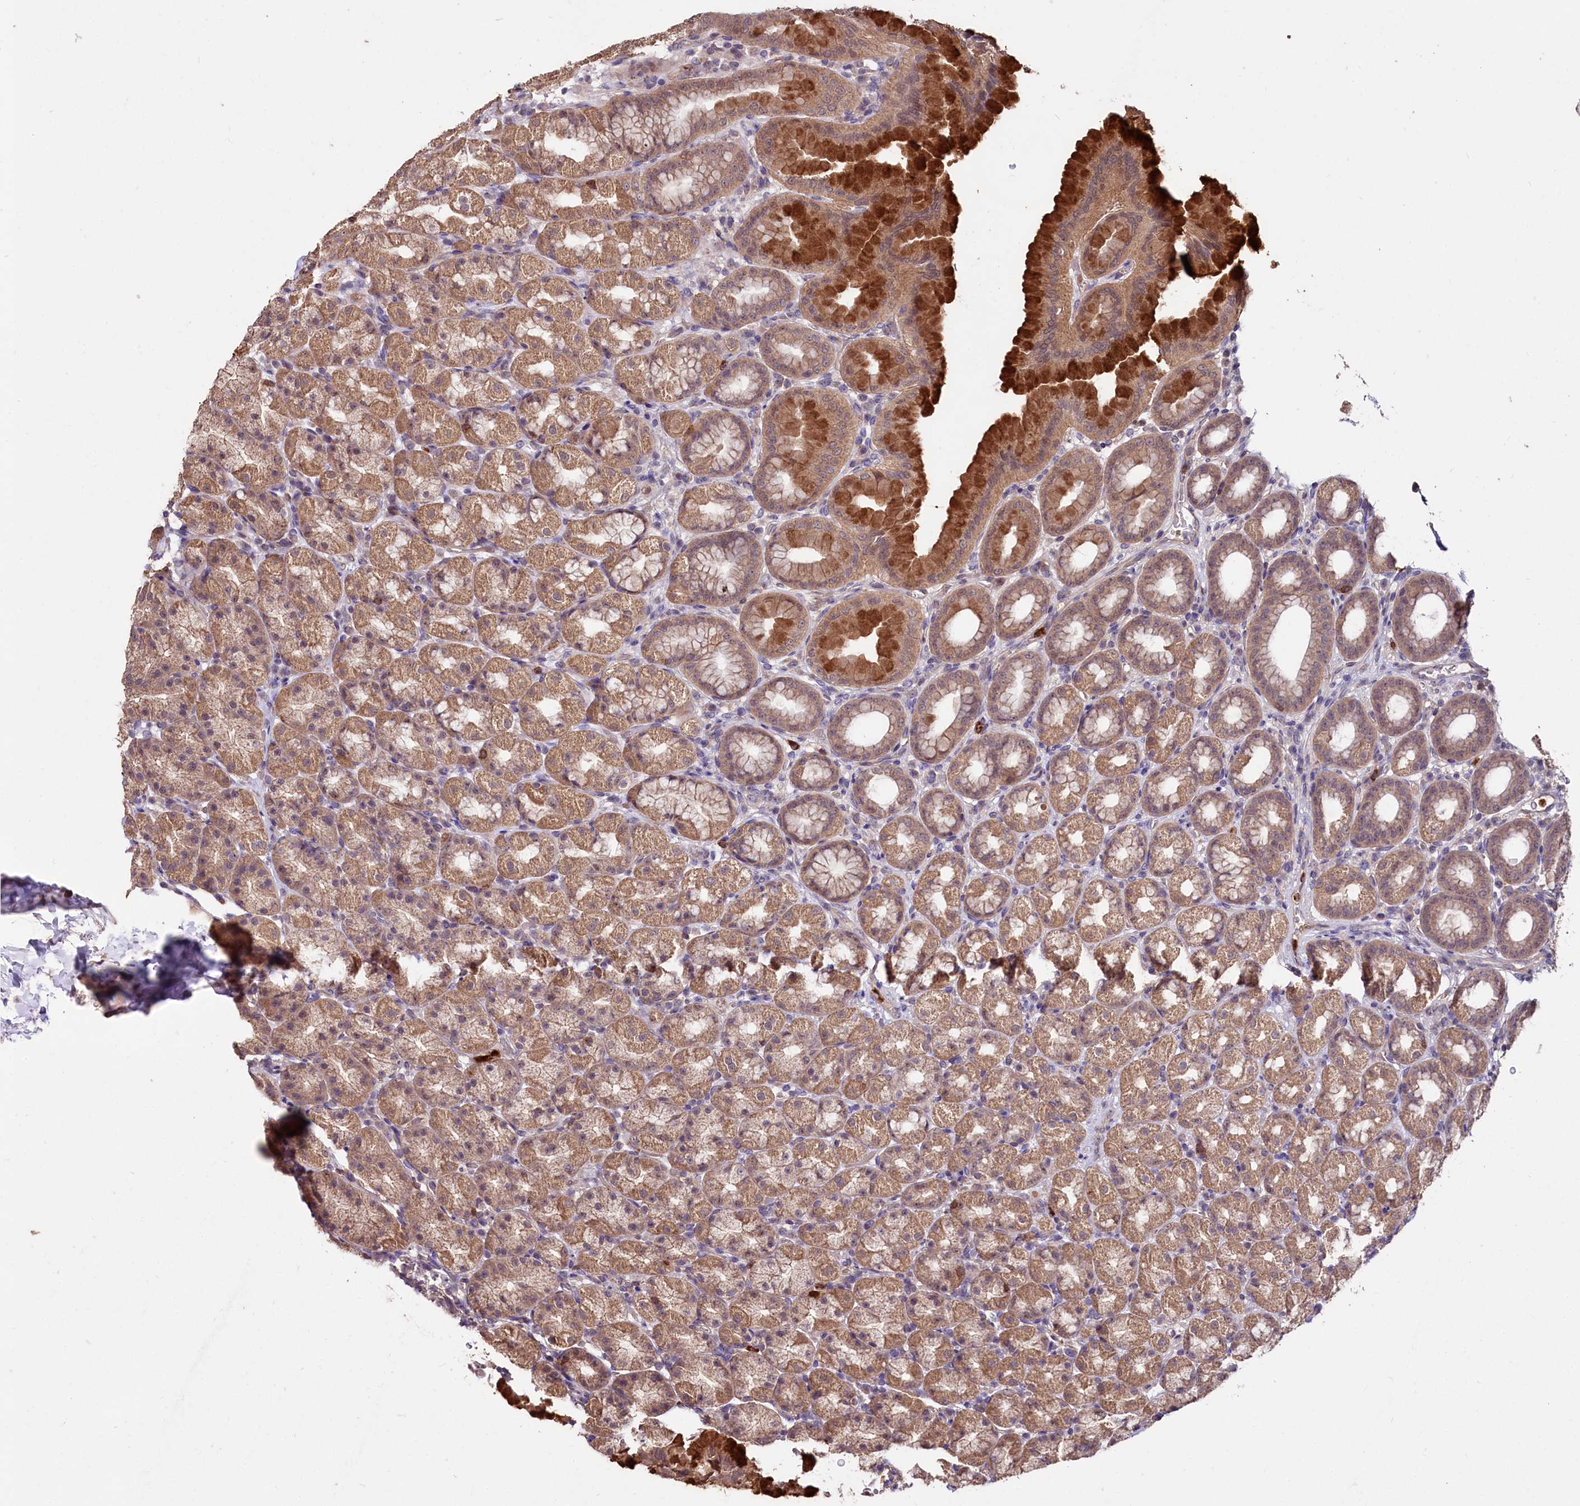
{"staining": {"intensity": "moderate", "quantity": ">75%", "location": "cytoplasmic/membranous,nuclear"}, "tissue": "stomach", "cell_type": "Glandular cells", "image_type": "normal", "snomed": [{"axis": "morphology", "description": "Normal tissue, NOS"}, {"axis": "topography", "description": "Stomach, upper"}], "caption": "Protein staining reveals moderate cytoplasmic/membranous,nuclear positivity in approximately >75% of glandular cells in normal stomach.", "gene": "KLRB1", "patient": {"sex": "male", "age": 68}}